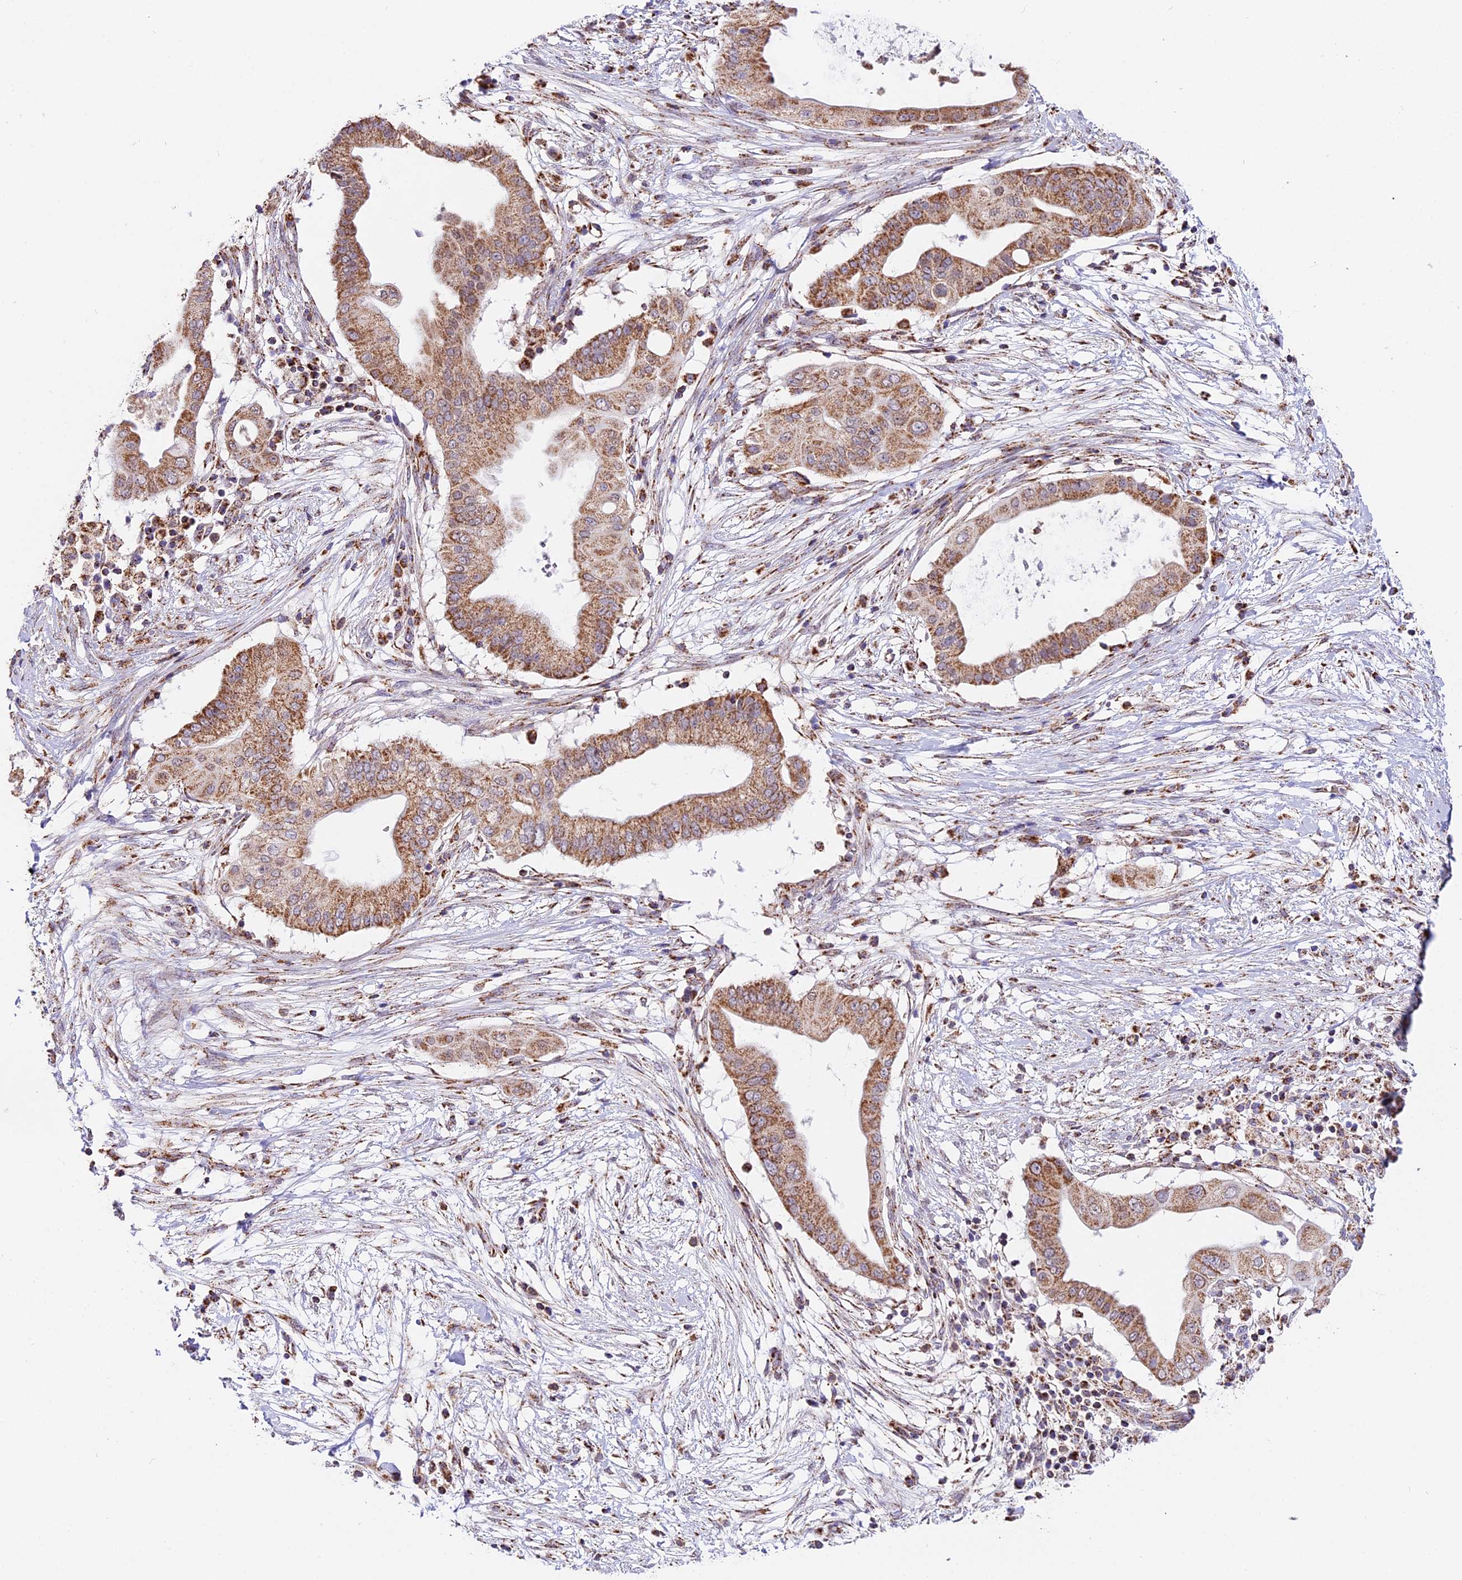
{"staining": {"intensity": "moderate", "quantity": ">75%", "location": "cytoplasmic/membranous"}, "tissue": "pancreatic cancer", "cell_type": "Tumor cells", "image_type": "cancer", "snomed": [{"axis": "morphology", "description": "Adenocarcinoma, NOS"}, {"axis": "topography", "description": "Pancreas"}], "caption": "Adenocarcinoma (pancreatic) was stained to show a protein in brown. There is medium levels of moderate cytoplasmic/membranous expression in about >75% of tumor cells. Using DAB (3,3'-diaminobenzidine) (brown) and hematoxylin (blue) stains, captured at high magnification using brightfield microscopy.", "gene": "NDUFA8", "patient": {"sex": "male", "age": 68}}